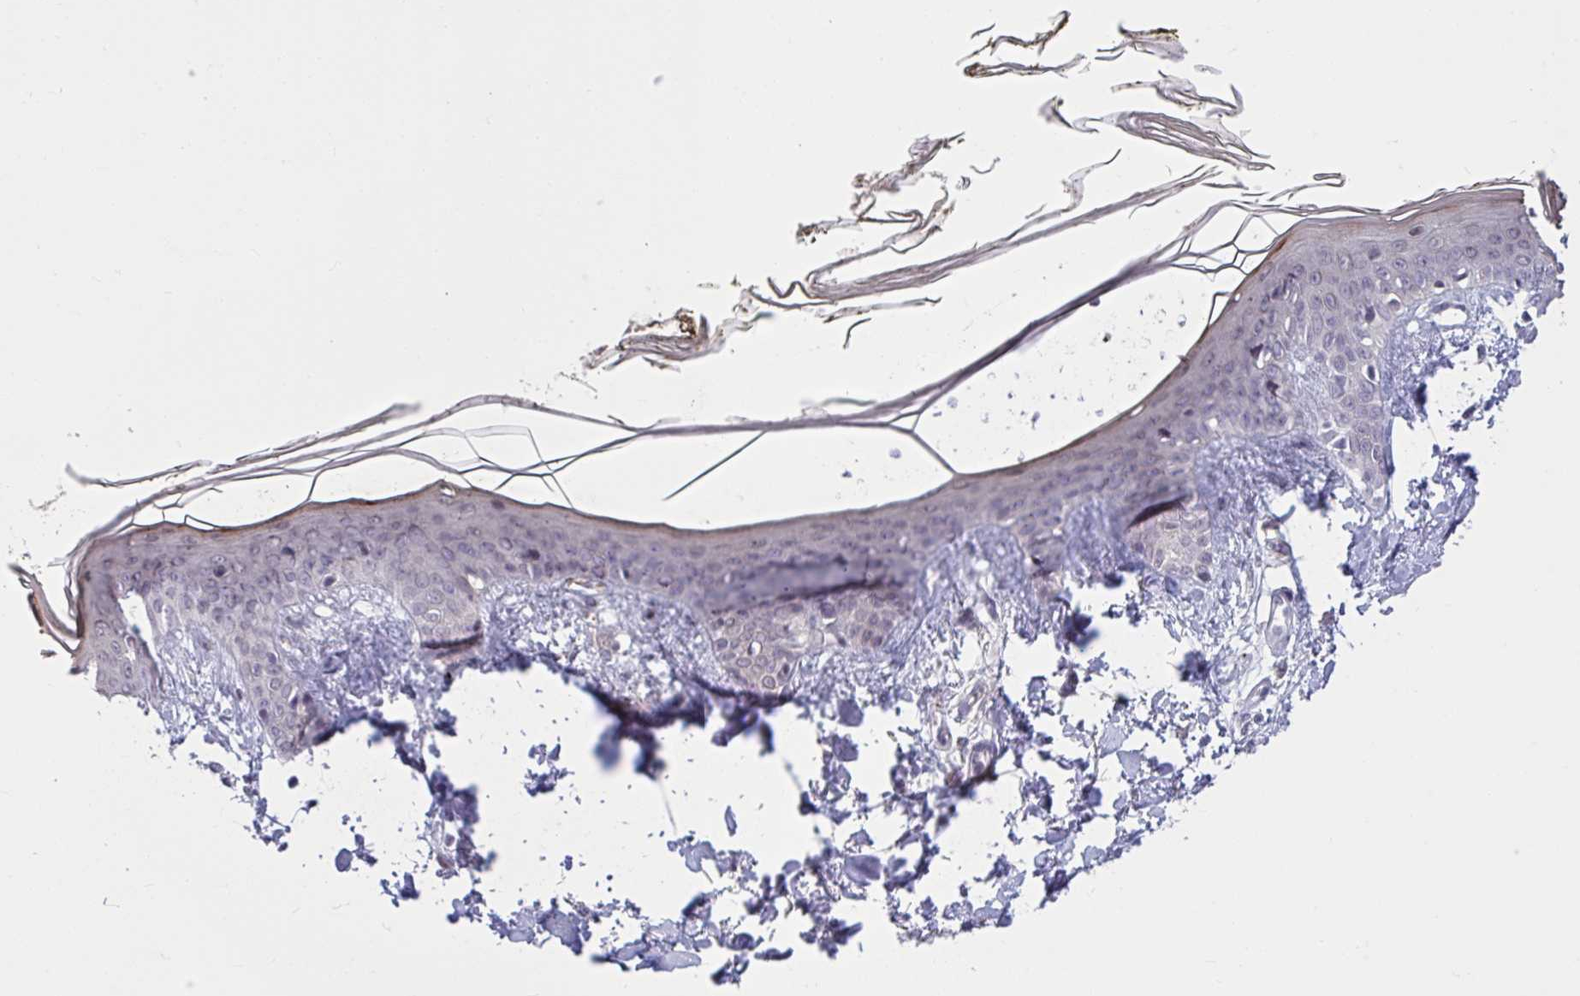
{"staining": {"intensity": "negative", "quantity": "none", "location": "none"}, "tissue": "skin", "cell_type": "Fibroblasts", "image_type": "normal", "snomed": [{"axis": "morphology", "description": "Normal tissue, NOS"}, {"axis": "topography", "description": "Skin"}], "caption": "Immunohistochemical staining of normal skin exhibits no significant staining in fibroblasts. (DAB (3,3'-diaminobenzidine) immunohistochemistry with hematoxylin counter stain).", "gene": "TTC7B", "patient": {"sex": "female", "age": 34}}